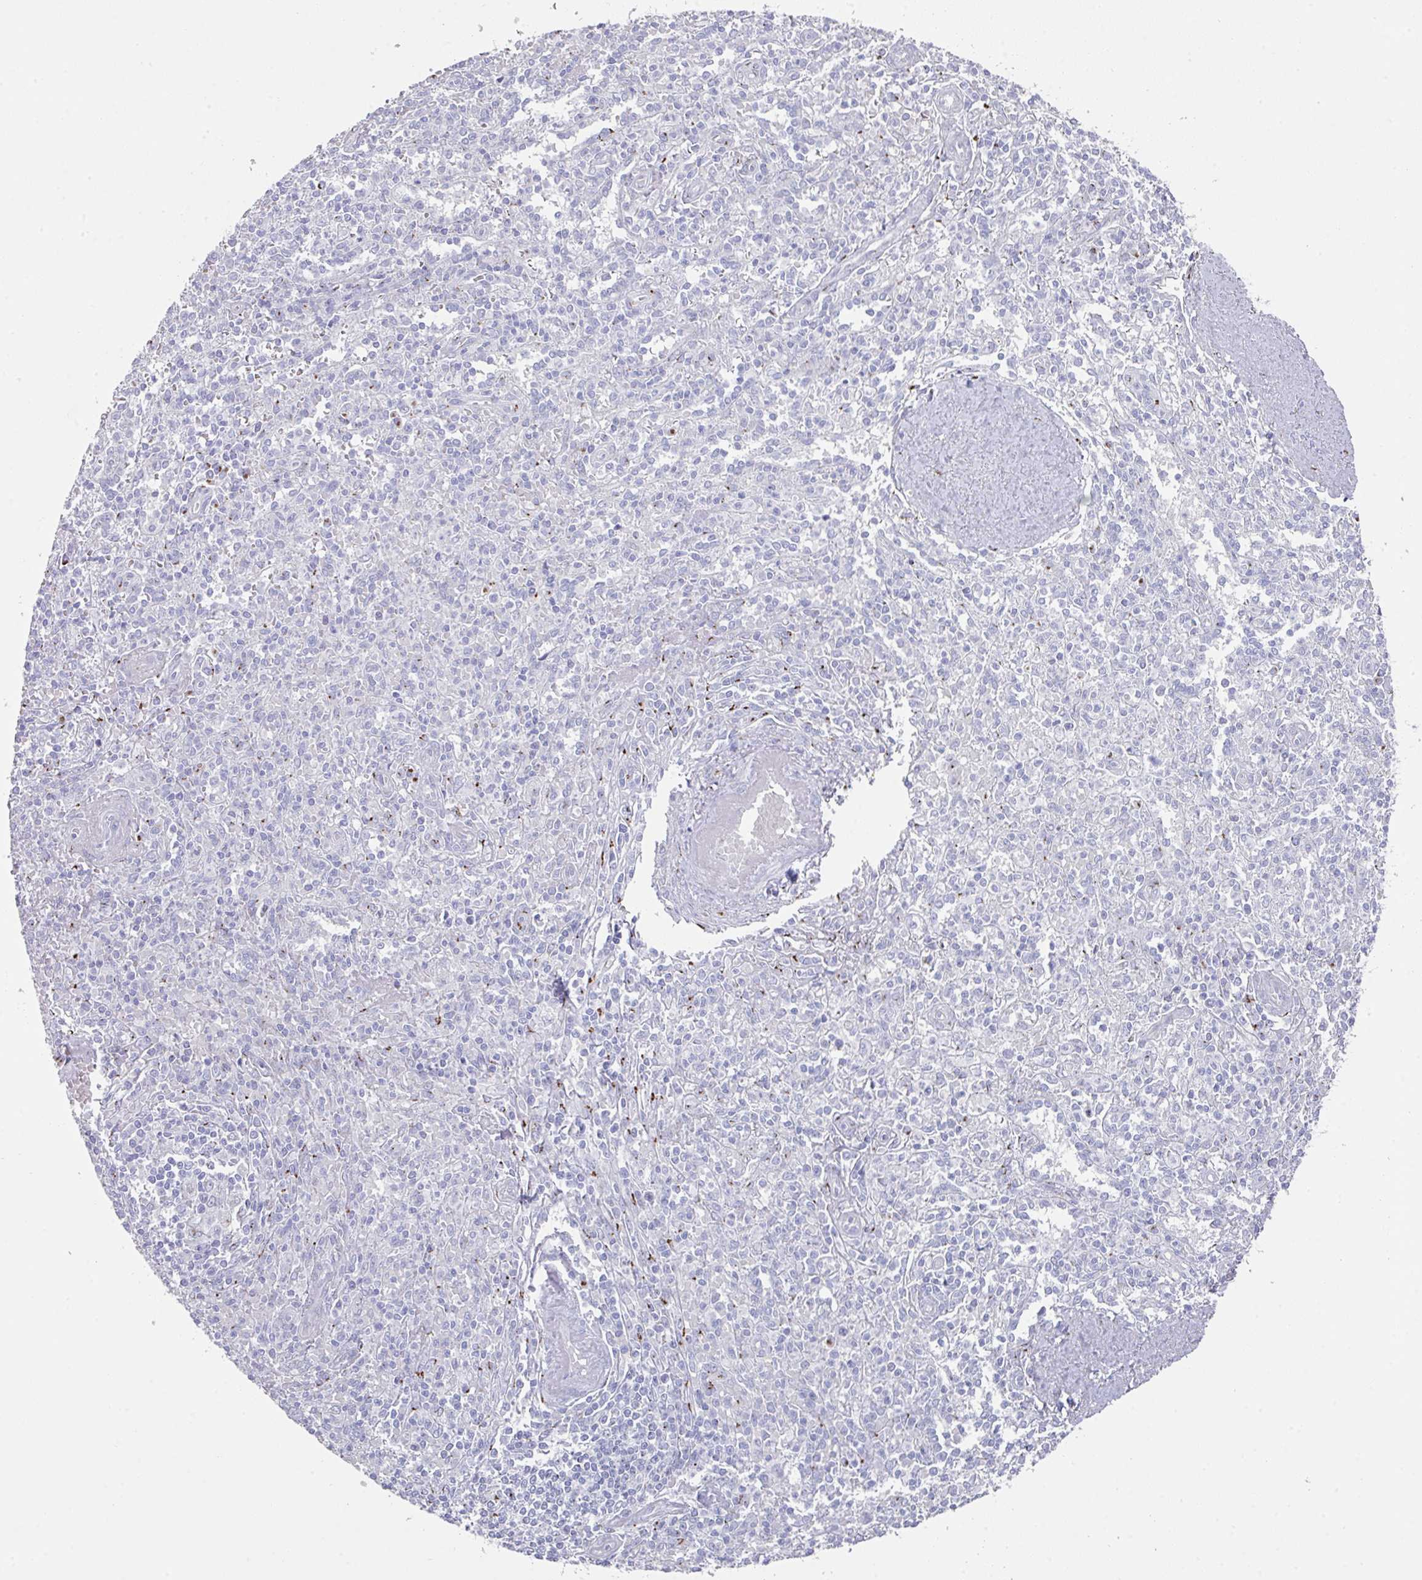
{"staining": {"intensity": "negative", "quantity": "none", "location": "none"}, "tissue": "spleen", "cell_type": "Cells in red pulp", "image_type": "normal", "snomed": [{"axis": "morphology", "description": "Normal tissue, NOS"}, {"axis": "topography", "description": "Spleen"}], "caption": "Cells in red pulp are negative for brown protein staining in normal spleen. Brightfield microscopy of immunohistochemistry stained with DAB (3,3'-diaminobenzidine) (brown) and hematoxylin (blue), captured at high magnification.", "gene": "VKORC1L1", "patient": {"sex": "female", "age": 70}}